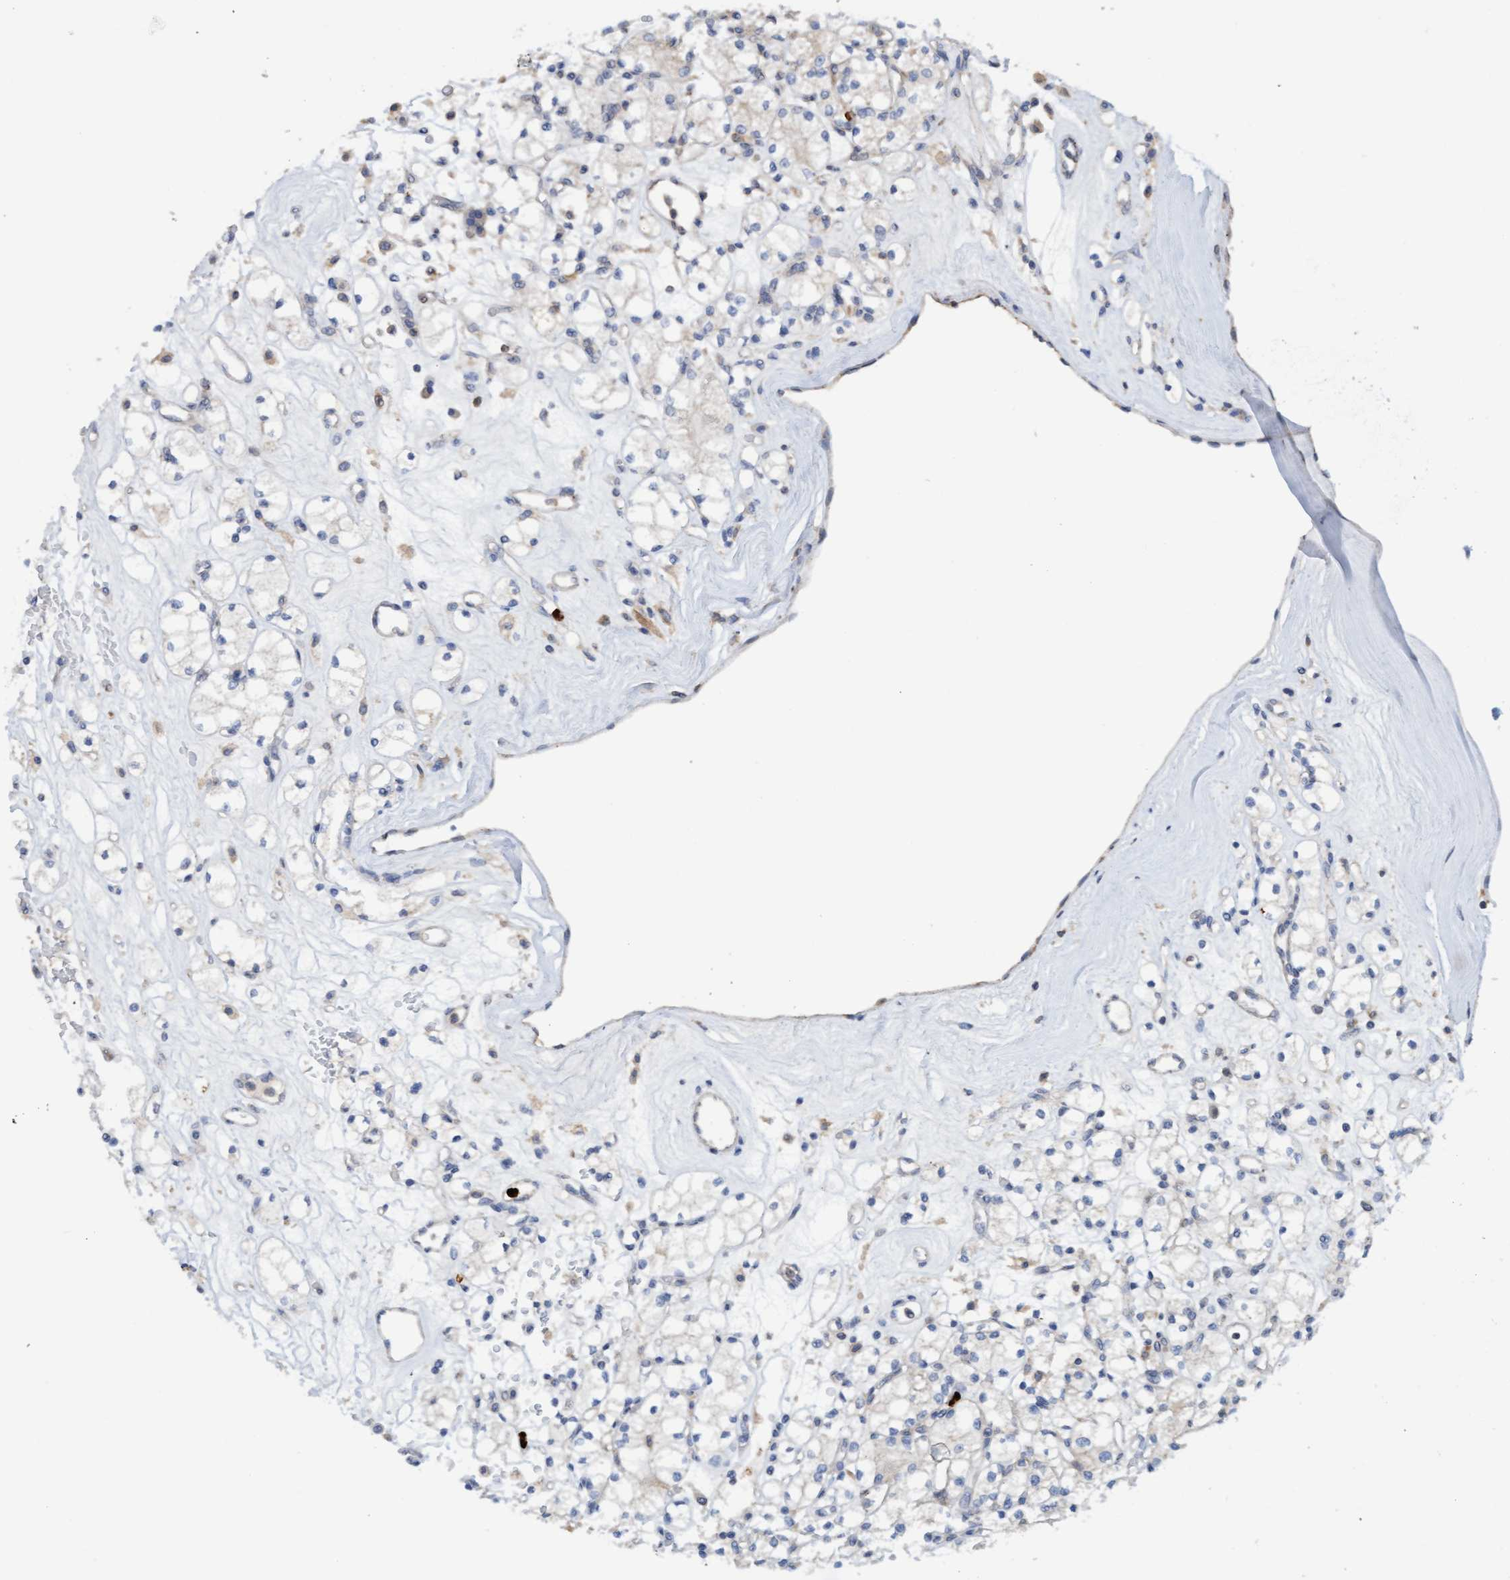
{"staining": {"intensity": "weak", "quantity": "<25%", "location": "cytoplasmic/membranous"}, "tissue": "renal cancer", "cell_type": "Tumor cells", "image_type": "cancer", "snomed": [{"axis": "morphology", "description": "Adenocarcinoma, NOS"}, {"axis": "topography", "description": "Kidney"}], "caption": "Immunohistochemical staining of adenocarcinoma (renal) displays no significant staining in tumor cells.", "gene": "MMP8", "patient": {"sex": "male", "age": 77}}